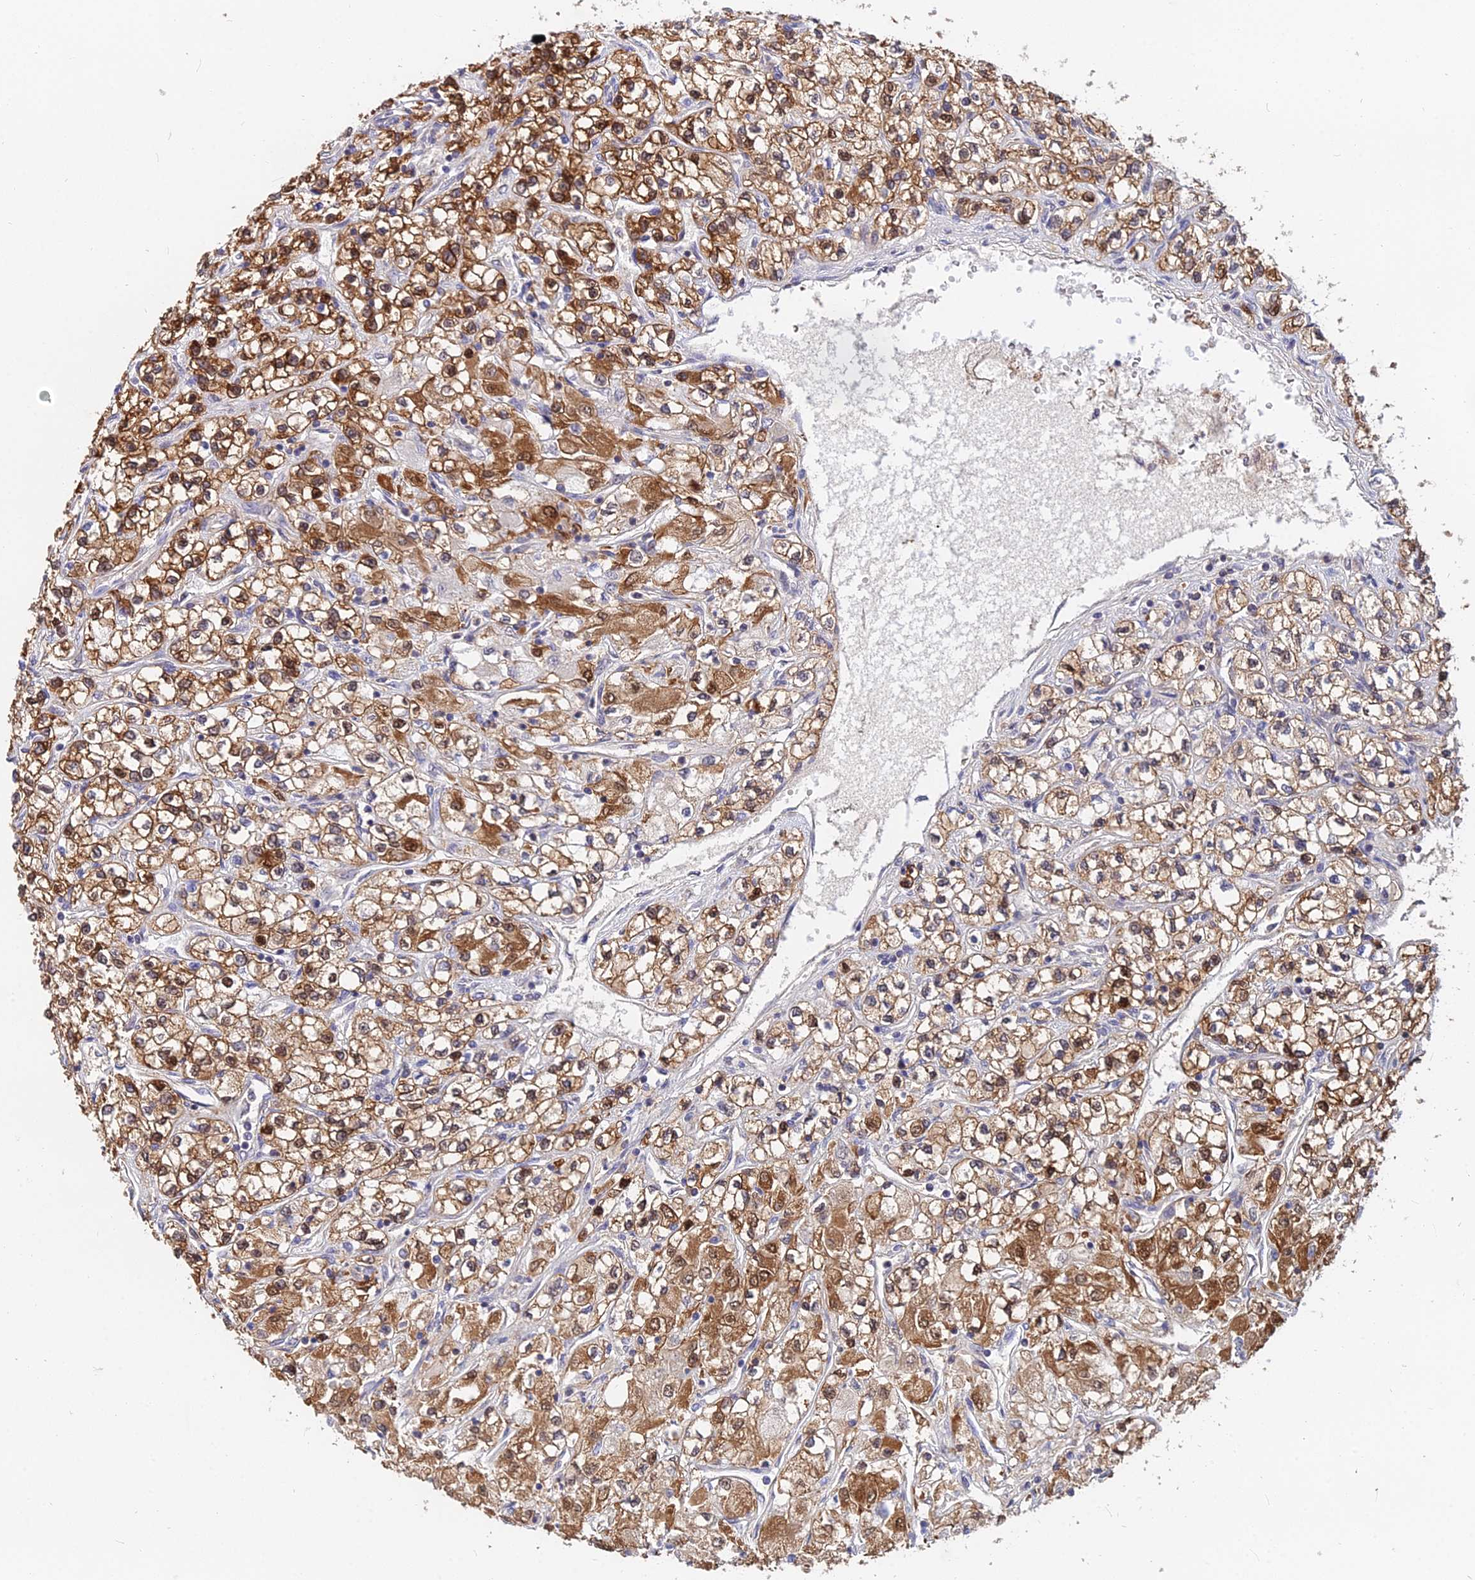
{"staining": {"intensity": "moderate", "quantity": ">75%", "location": "cytoplasmic/membranous,nuclear"}, "tissue": "renal cancer", "cell_type": "Tumor cells", "image_type": "cancer", "snomed": [{"axis": "morphology", "description": "Adenocarcinoma, NOS"}, {"axis": "topography", "description": "Kidney"}], "caption": "Renal adenocarcinoma stained for a protein (brown) displays moderate cytoplasmic/membranous and nuclear positive expression in approximately >75% of tumor cells.", "gene": "B3GALT4", "patient": {"sex": "male", "age": 80}}